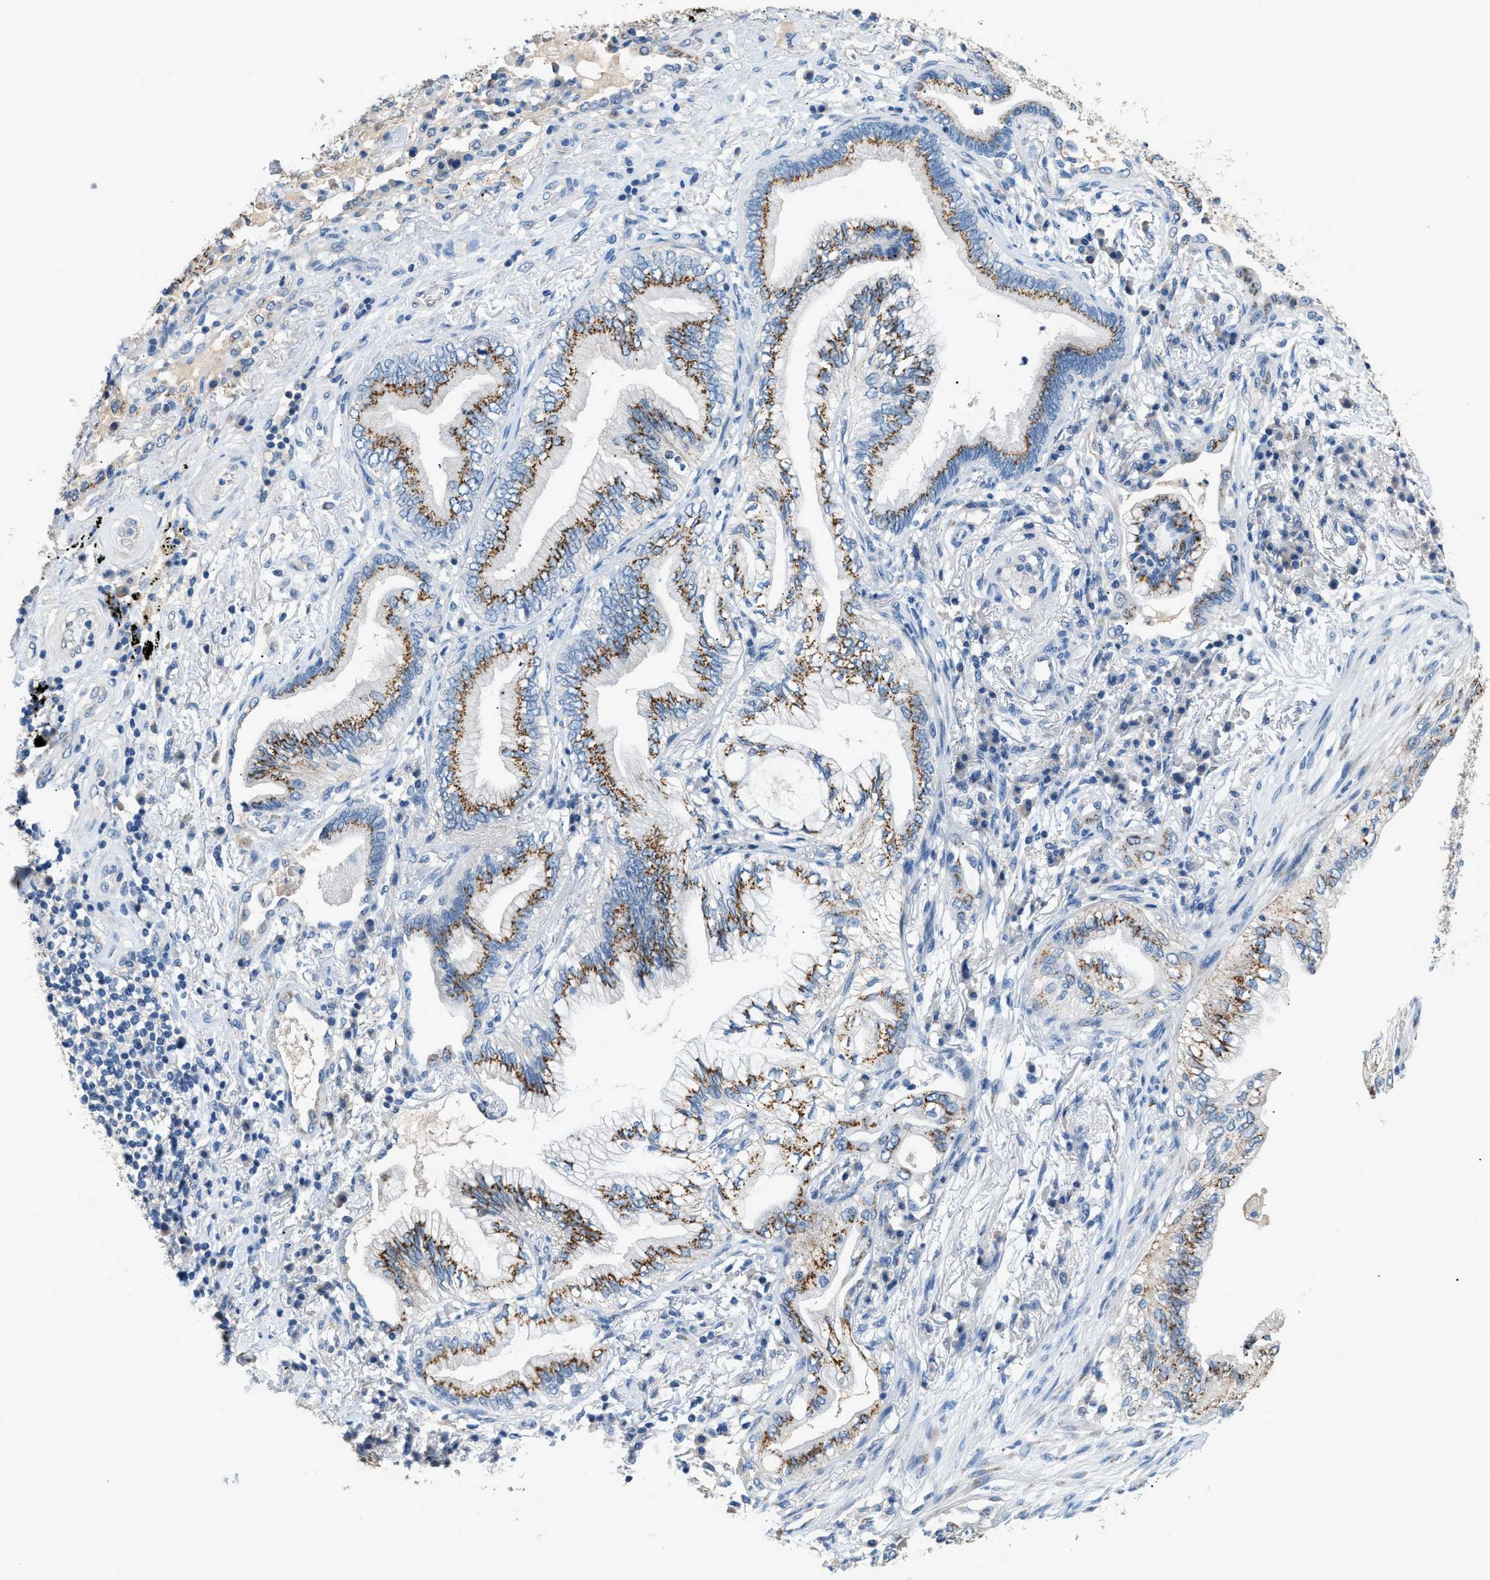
{"staining": {"intensity": "moderate", "quantity": ">75%", "location": "cytoplasmic/membranous"}, "tissue": "lung cancer", "cell_type": "Tumor cells", "image_type": "cancer", "snomed": [{"axis": "morphology", "description": "Normal tissue, NOS"}, {"axis": "morphology", "description": "Adenocarcinoma, NOS"}, {"axis": "topography", "description": "Bronchus"}, {"axis": "topography", "description": "Lung"}], "caption": "This photomicrograph exhibits immunohistochemistry (IHC) staining of lung adenocarcinoma, with medium moderate cytoplasmic/membranous expression in approximately >75% of tumor cells.", "gene": "GOLM1", "patient": {"sex": "female", "age": 70}}